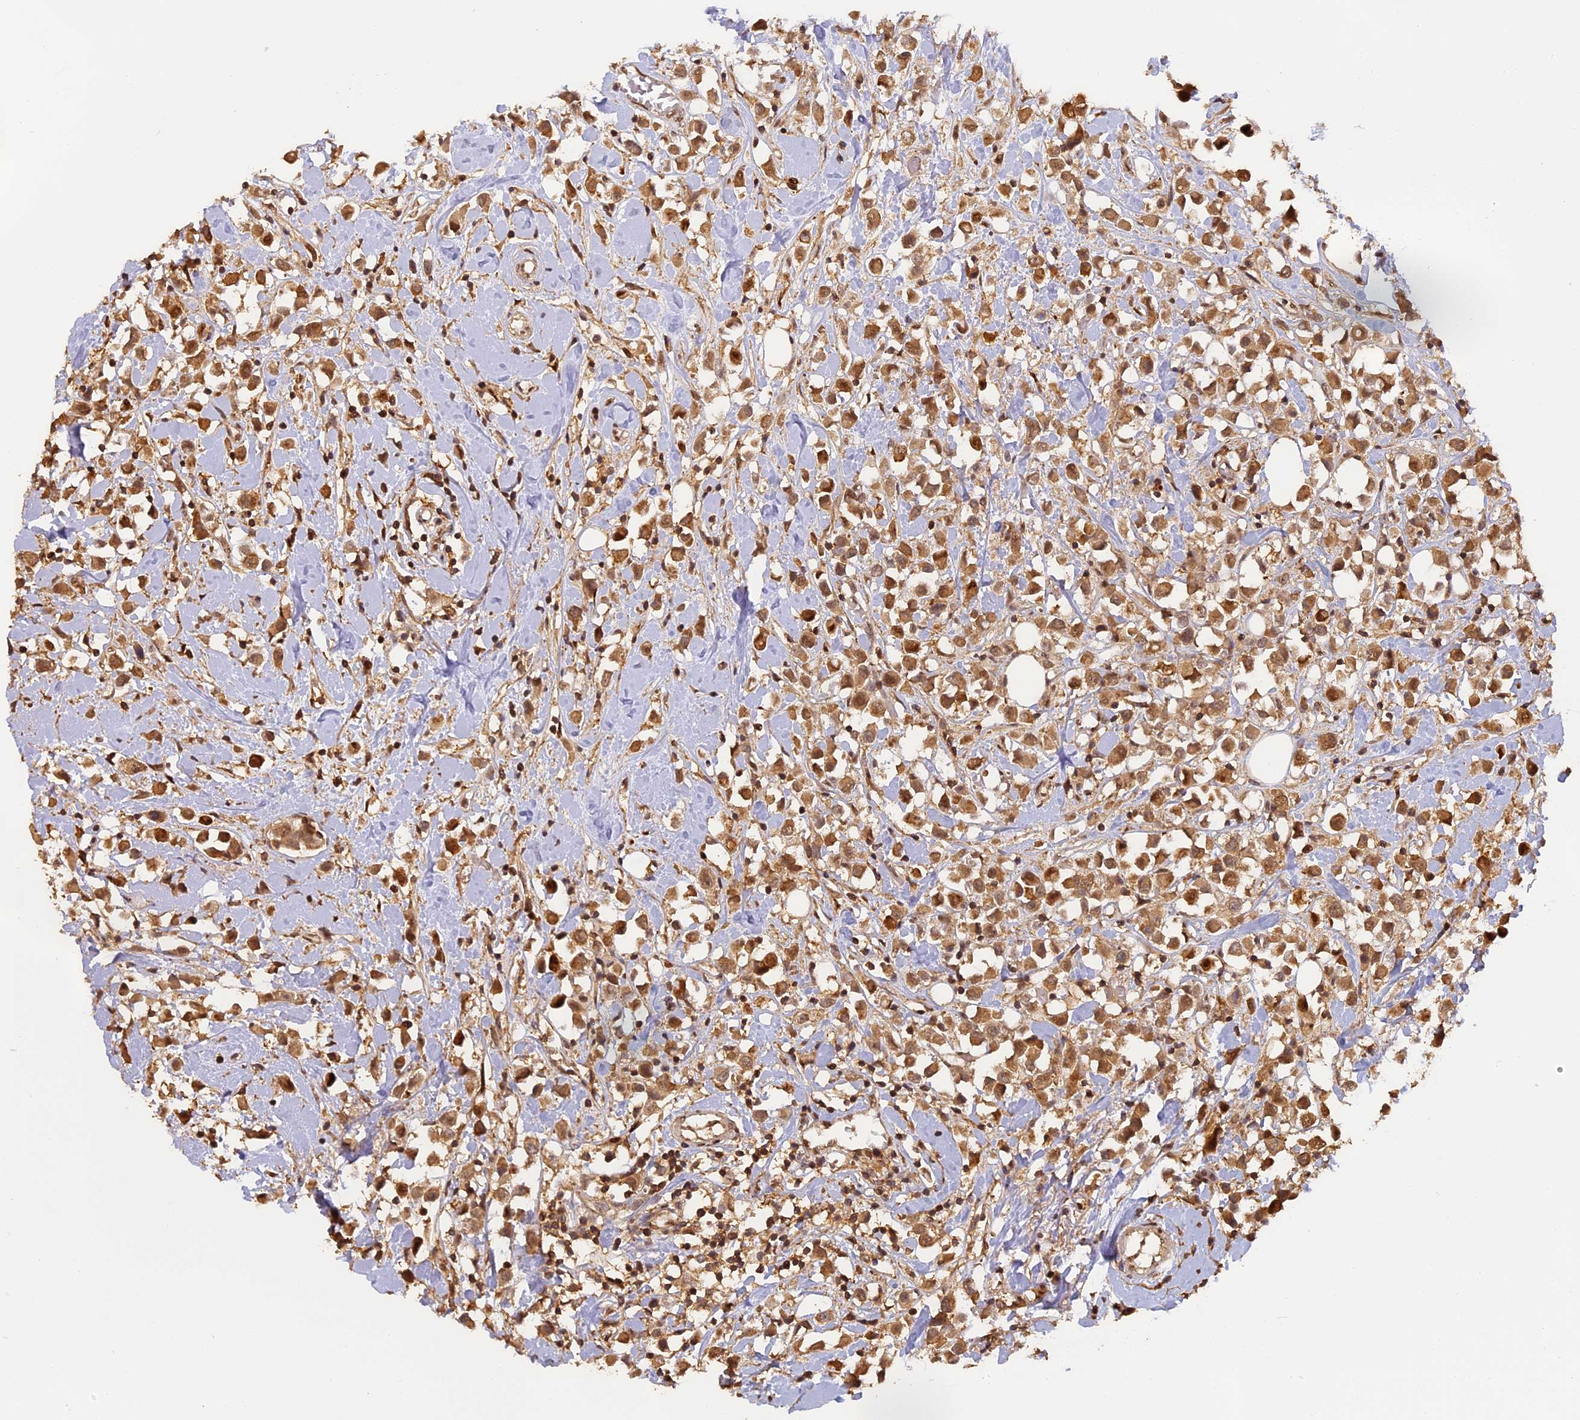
{"staining": {"intensity": "moderate", "quantity": ">75%", "location": "cytoplasmic/membranous,nuclear"}, "tissue": "breast cancer", "cell_type": "Tumor cells", "image_type": "cancer", "snomed": [{"axis": "morphology", "description": "Duct carcinoma"}, {"axis": "topography", "description": "Breast"}], "caption": "Tumor cells reveal medium levels of moderate cytoplasmic/membranous and nuclear expression in approximately >75% of cells in human breast cancer.", "gene": "MYBL2", "patient": {"sex": "female", "age": 61}}